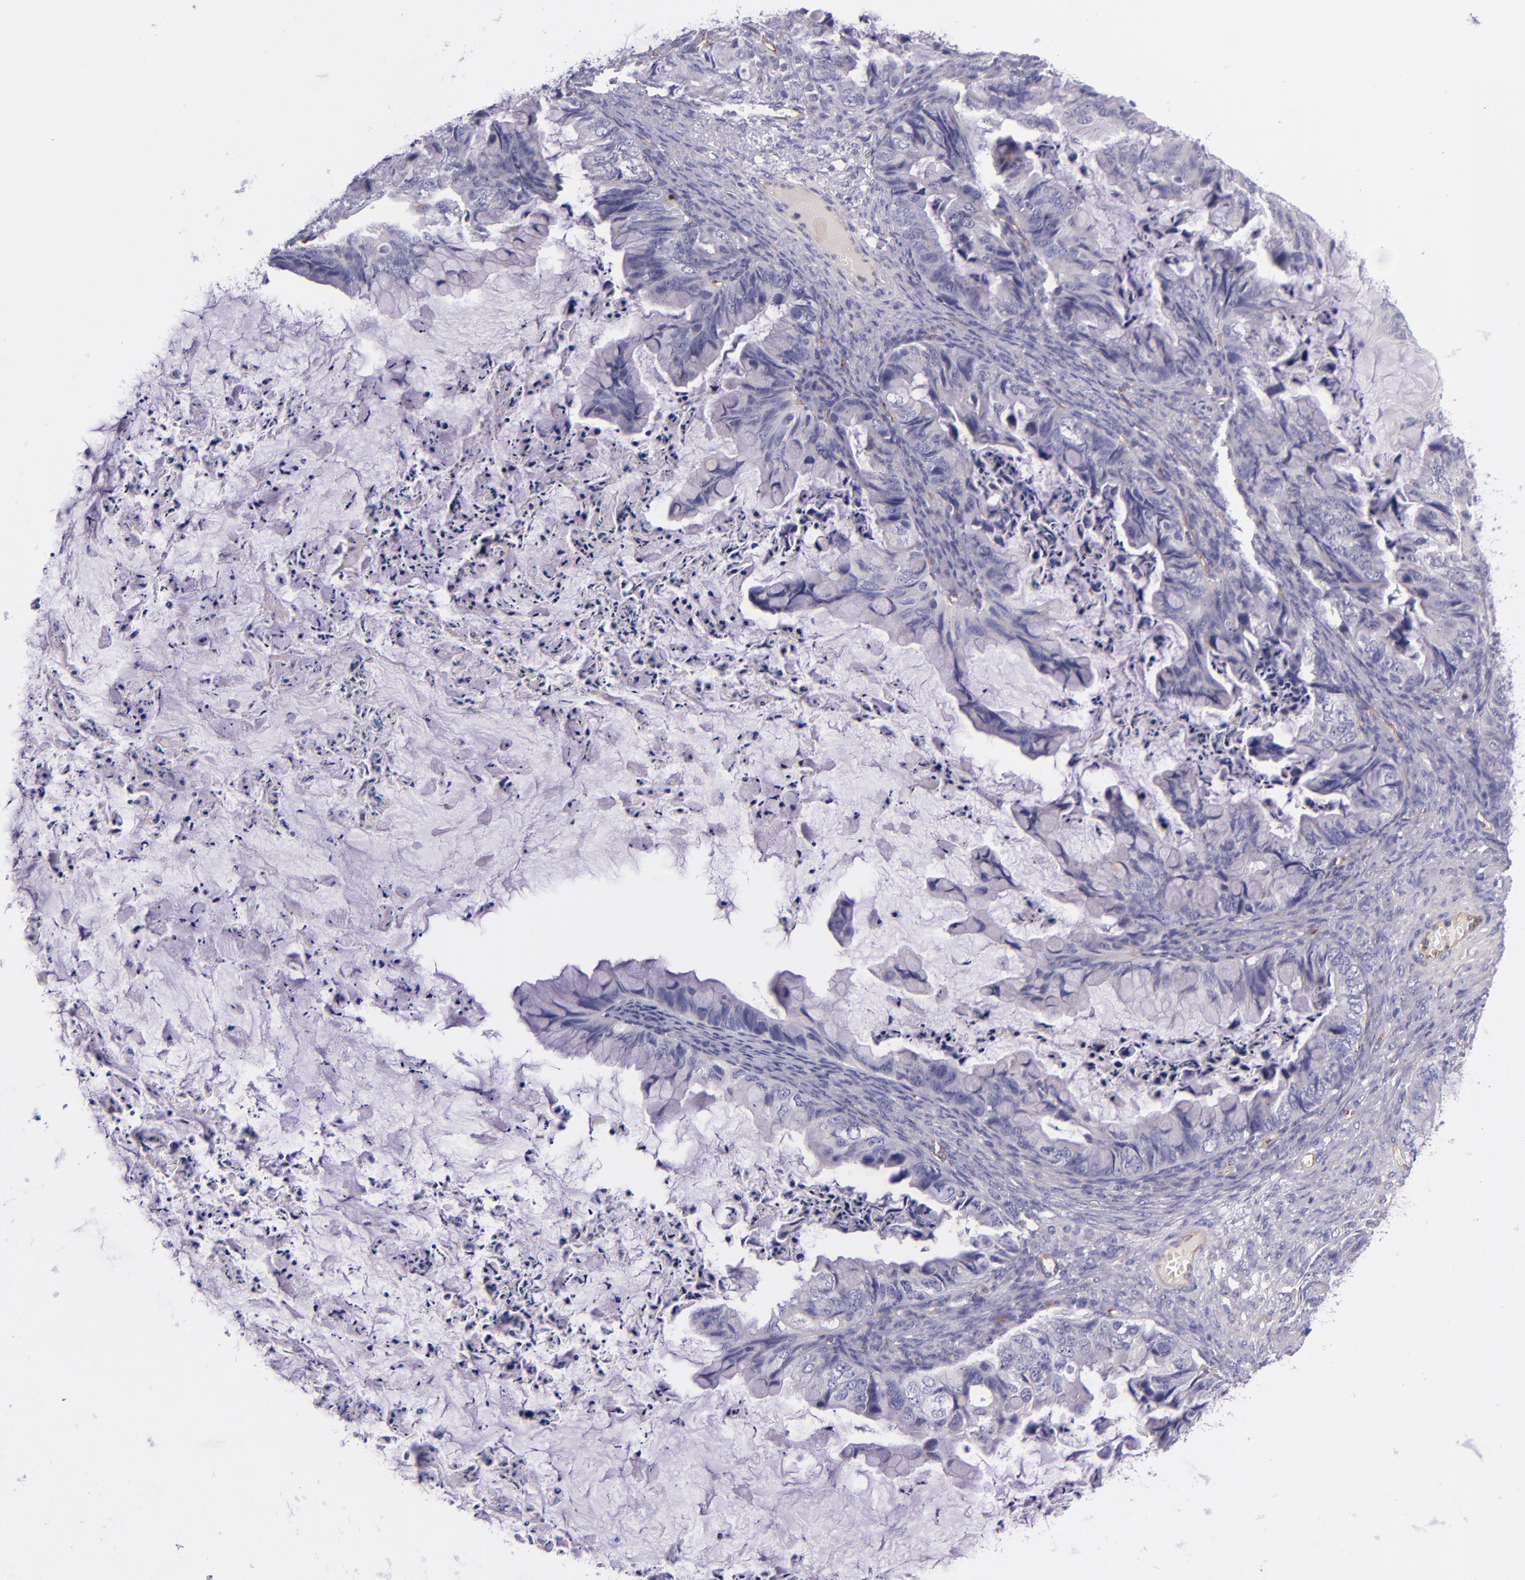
{"staining": {"intensity": "negative", "quantity": "none", "location": "none"}, "tissue": "ovarian cancer", "cell_type": "Tumor cells", "image_type": "cancer", "snomed": [{"axis": "morphology", "description": "Cystadenocarcinoma, mucinous, NOS"}, {"axis": "topography", "description": "Ovary"}], "caption": "Tumor cells show no significant positivity in mucinous cystadenocarcinoma (ovarian). The staining is performed using DAB (3,3'-diaminobenzidine) brown chromogen with nuclei counter-stained in using hematoxylin.", "gene": "NOS3", "patient": {"sex": "female", "age": 36}}